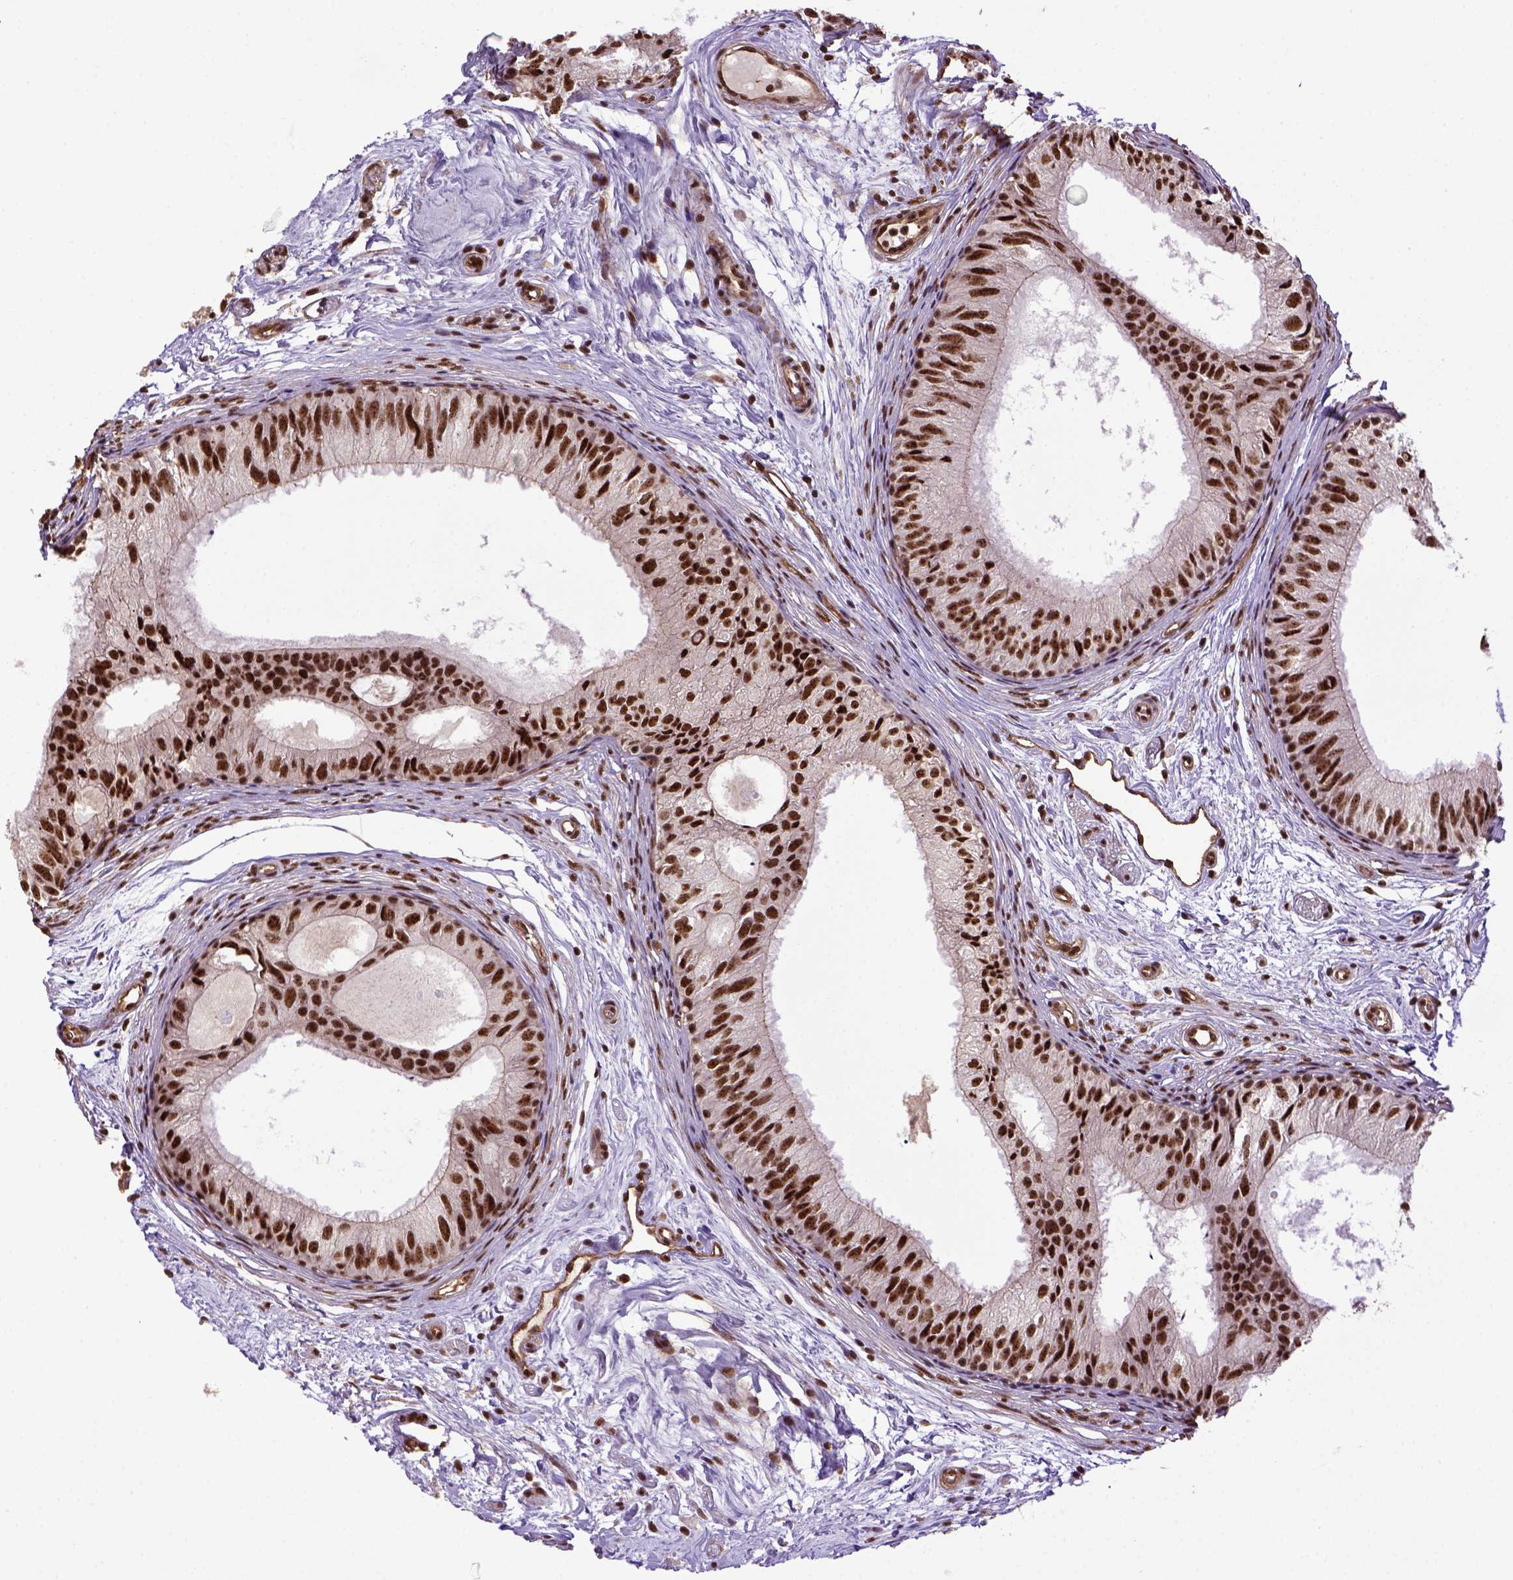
{"staining": {"intensity": "strong", "quantity": ">75%", "location": "nuclear"}, "tissue": "epididymis", "cell_type": "Glandular cells", "image_type": "normal", "snomed": [{"axis": "morphology", "description": "Normal tissue, NOS"}, {"axis": "topography", "description": "Epididymis"}], "caption": "High-power microscopy captured an immunohistochemistry (IHC) image of benign epididymis, revealing strong nuclear positivity in approximately >75% of glandular cells.", "gene": "PPIG", "patient": {"sex": "male", "age": 25}}